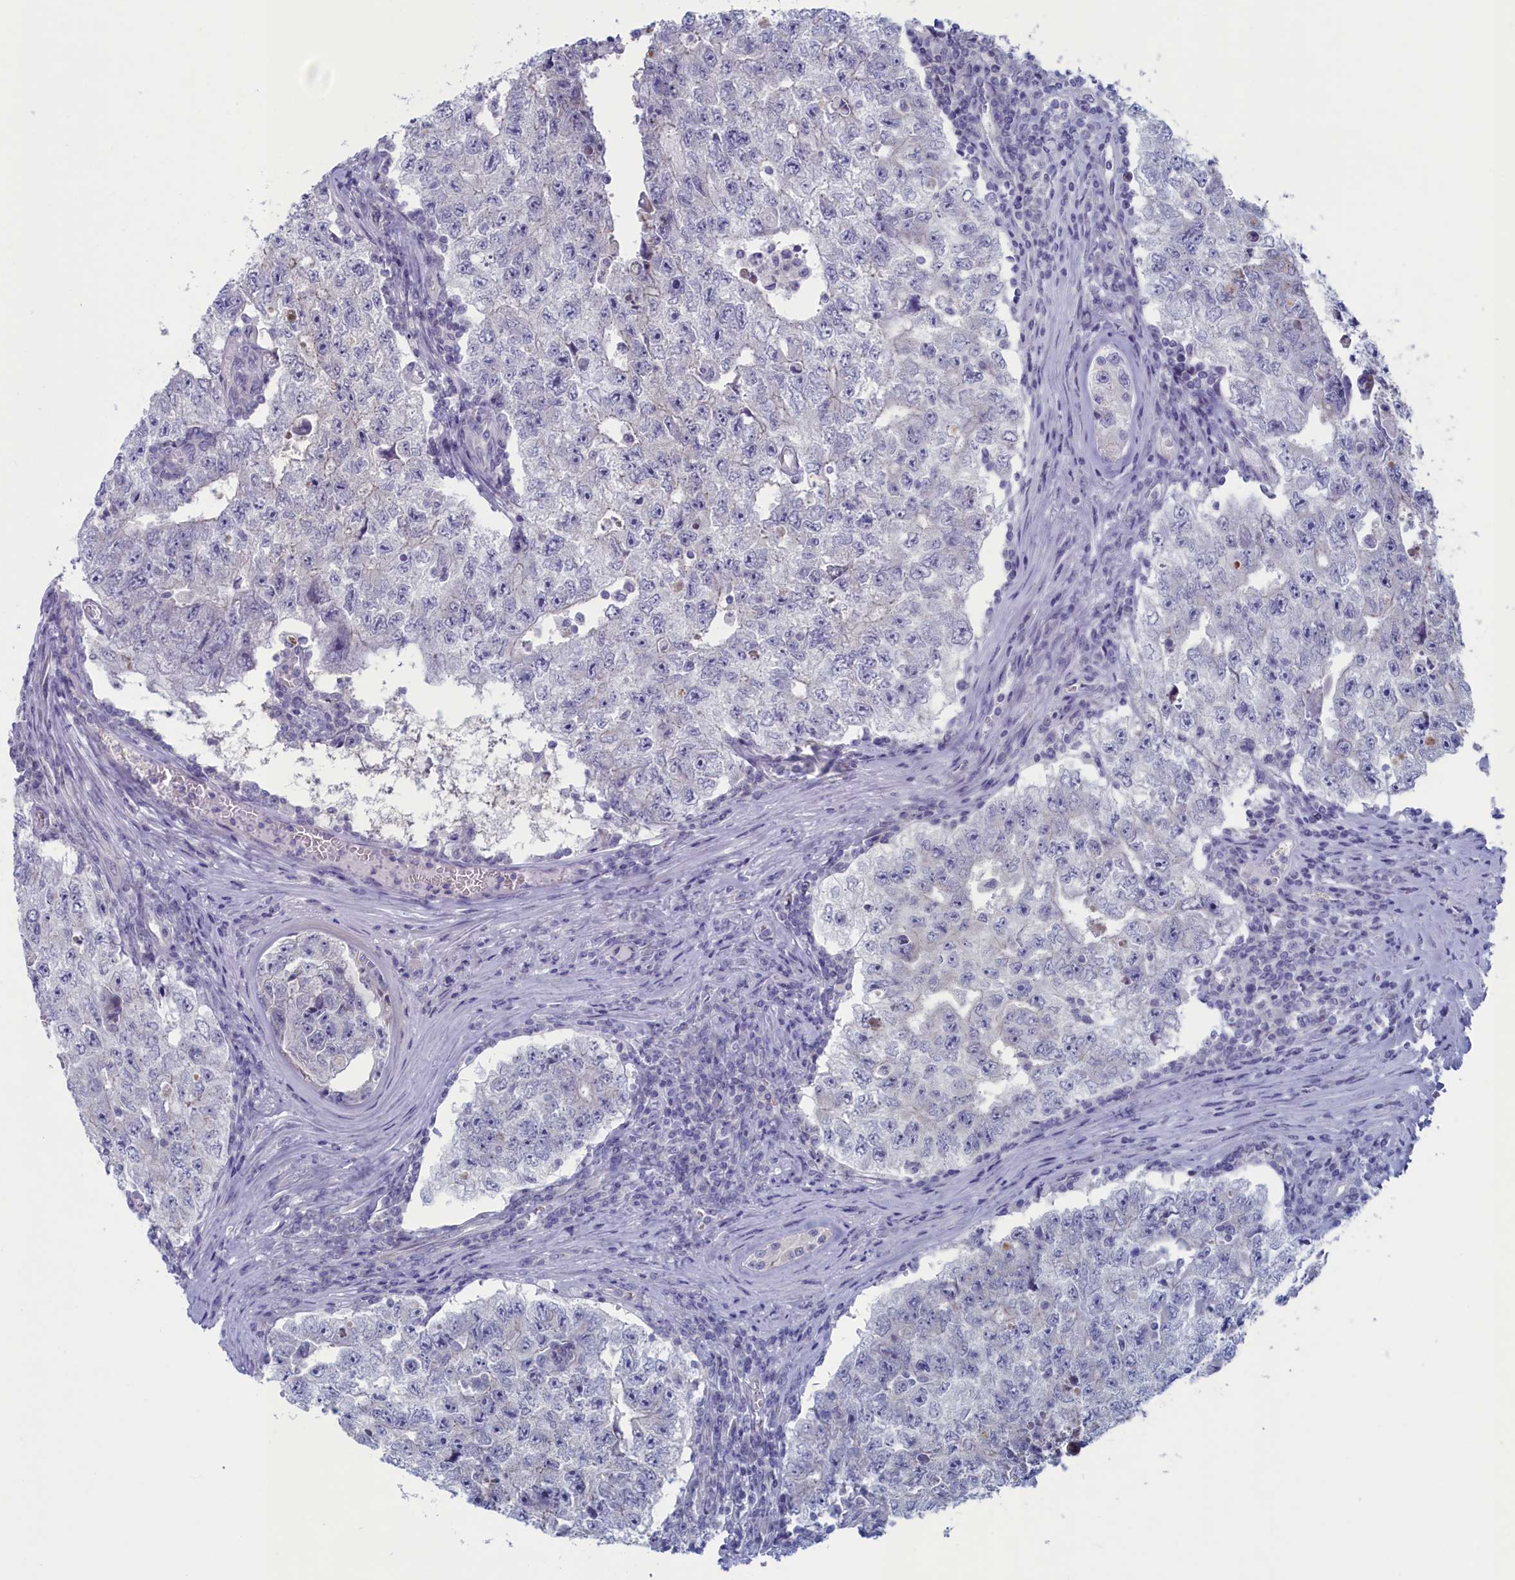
{"staining": {"intensity": "negative", "quantity": "none", "location": "none"}, "tissue": "testis cancer", "cell_type": "Tumor cells", "image_type": "cancer", "snomed": [{"axis": "morphology", "description": "Carcinoma, Embryonal, NOS"}, {"axis": "topography", "description": "Testis"}], "caption": "Immunohistochemical staining of testis cancer shows no significant expression in tumor cells.", "gene": "WDR76", "patient": {"sex": "male", "age": 17}}